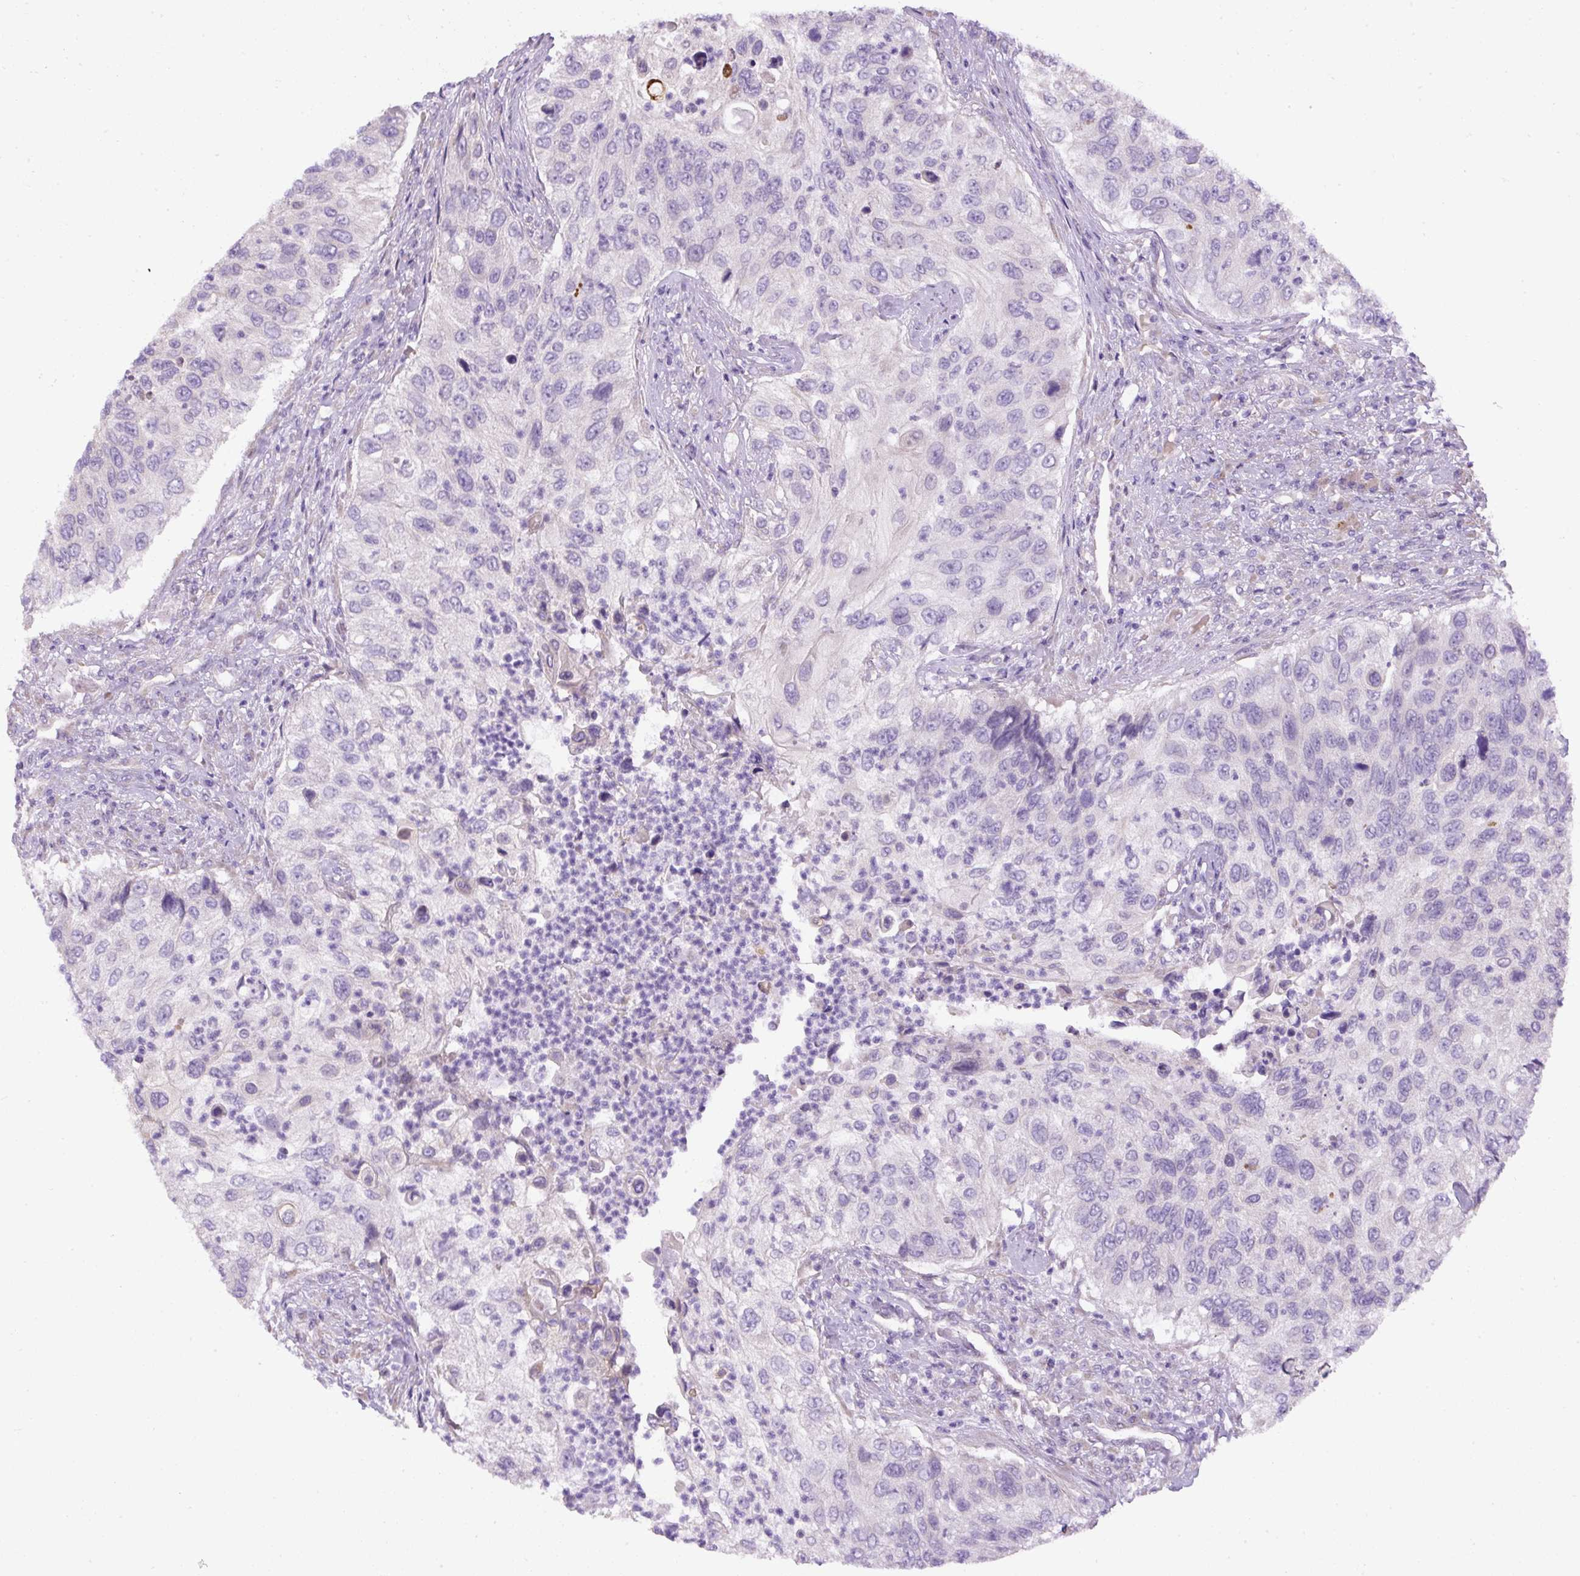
{"staining": {"intensity": "negative", "quantity": "none", "location": "none"}, "tissue": "urothelial cancer", "cell_type": "Tumor cells", "image_type": "cancer", "snomed": [{"axis": "morphology", "description": "Urothelial carcinoma, High grade"}, {"axis": "topography", "description": "Urinary bladder"}], "caption": "High-grade urothelial carcinoma stained for a protein using immunohistochemistry demonstrates no staining tumor cells.", "gene": "FAM149A", "patient": {"sex": "female", "age": 60}}